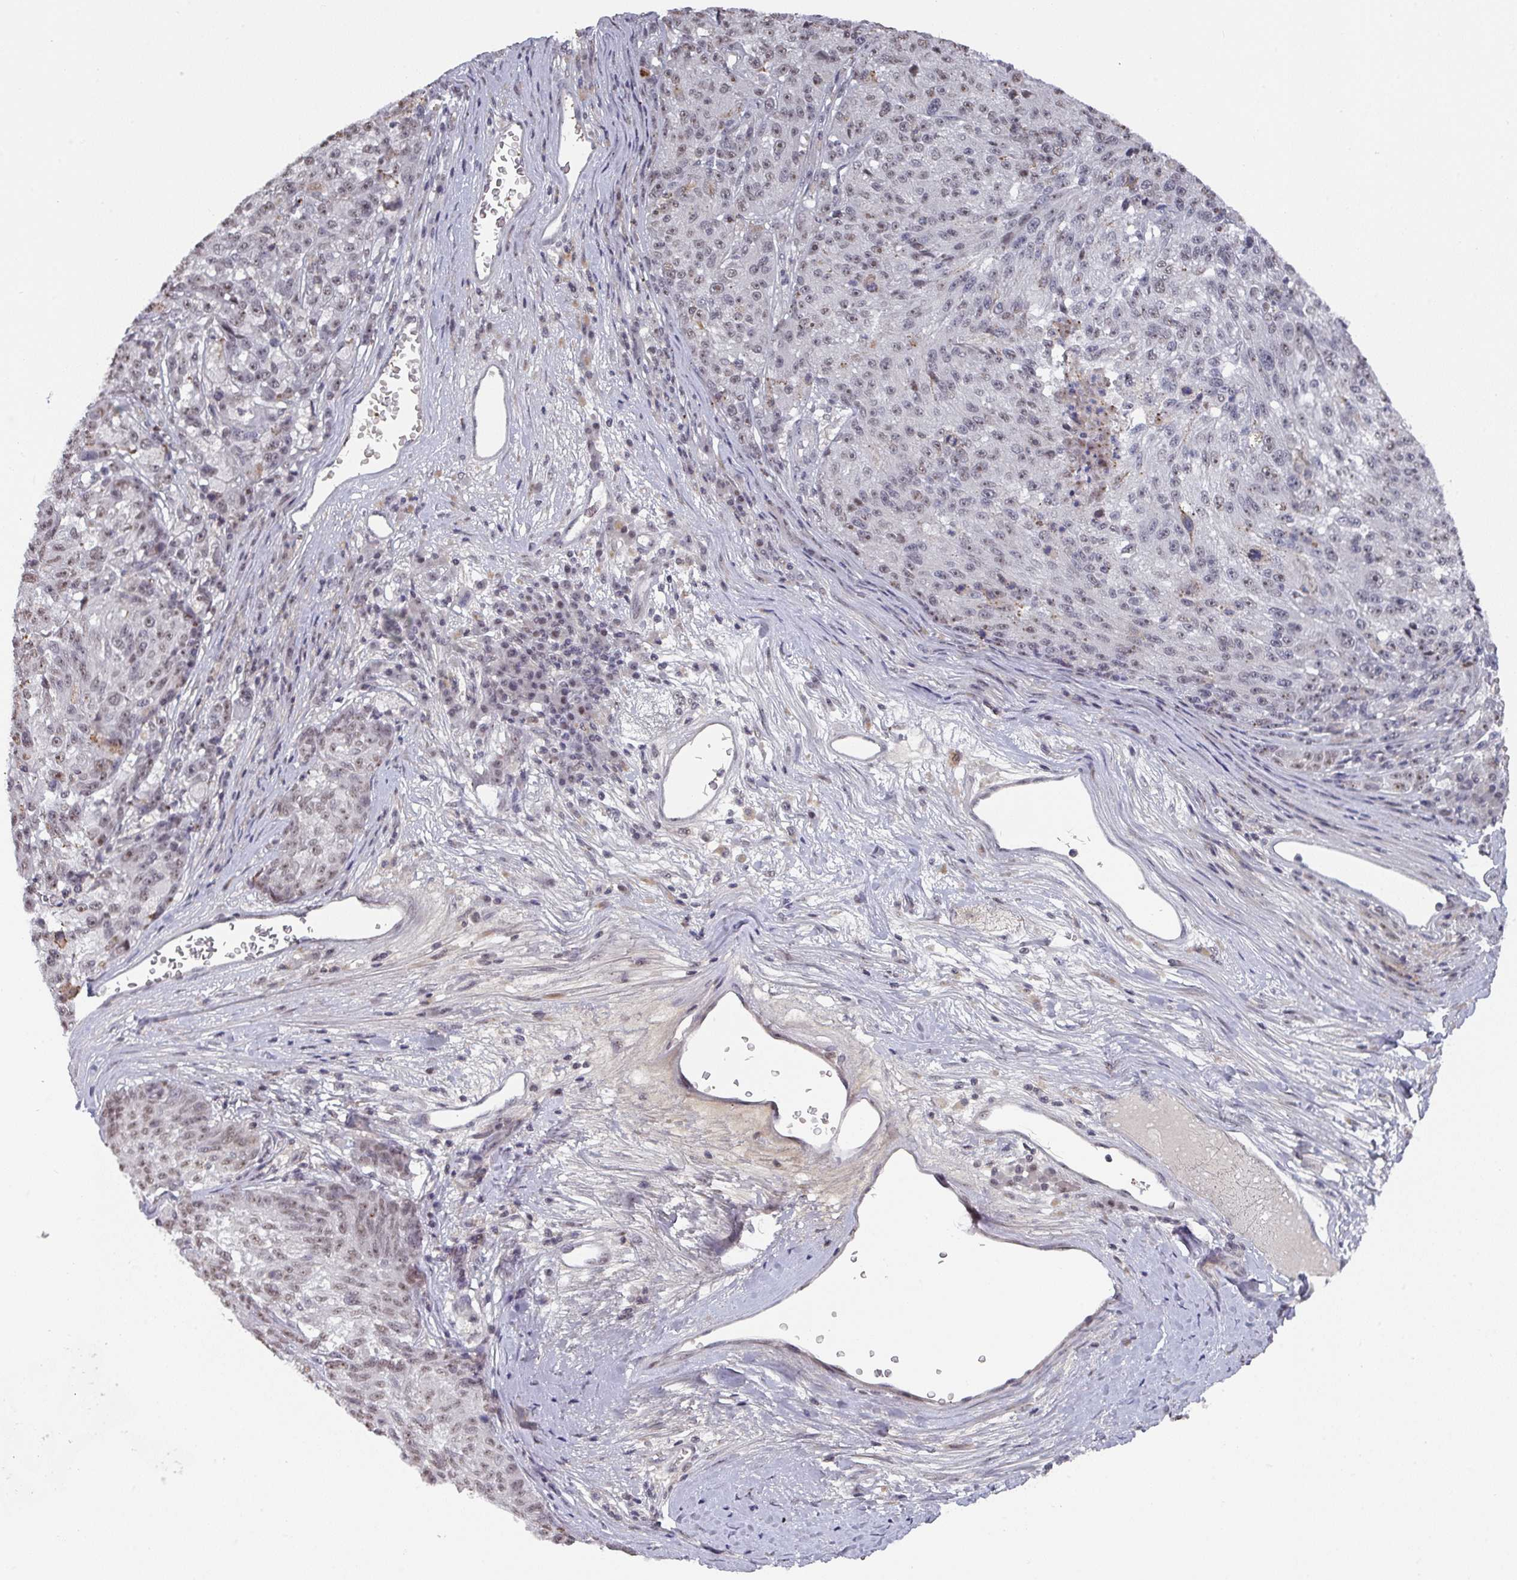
{"staining": {"intensity": "weak", "quantity": "25%-75%", "location": "nuclear"}, "tissue": "melanoma", "cell_type": "Tumor cells", "image_type": "cancer", "snomed": [{"axis": "morphology", "description": "Malignant melanoma, NOS"}, {"axis": "topography", "description": "Skin"}], "caption": "Tumor cells exhibit low levels of weak nuclear staining in about 25%-75% of cells in malignant melanoma.", "gene": "ZNF654", "patient": {"sex": "male", "age": 53}}